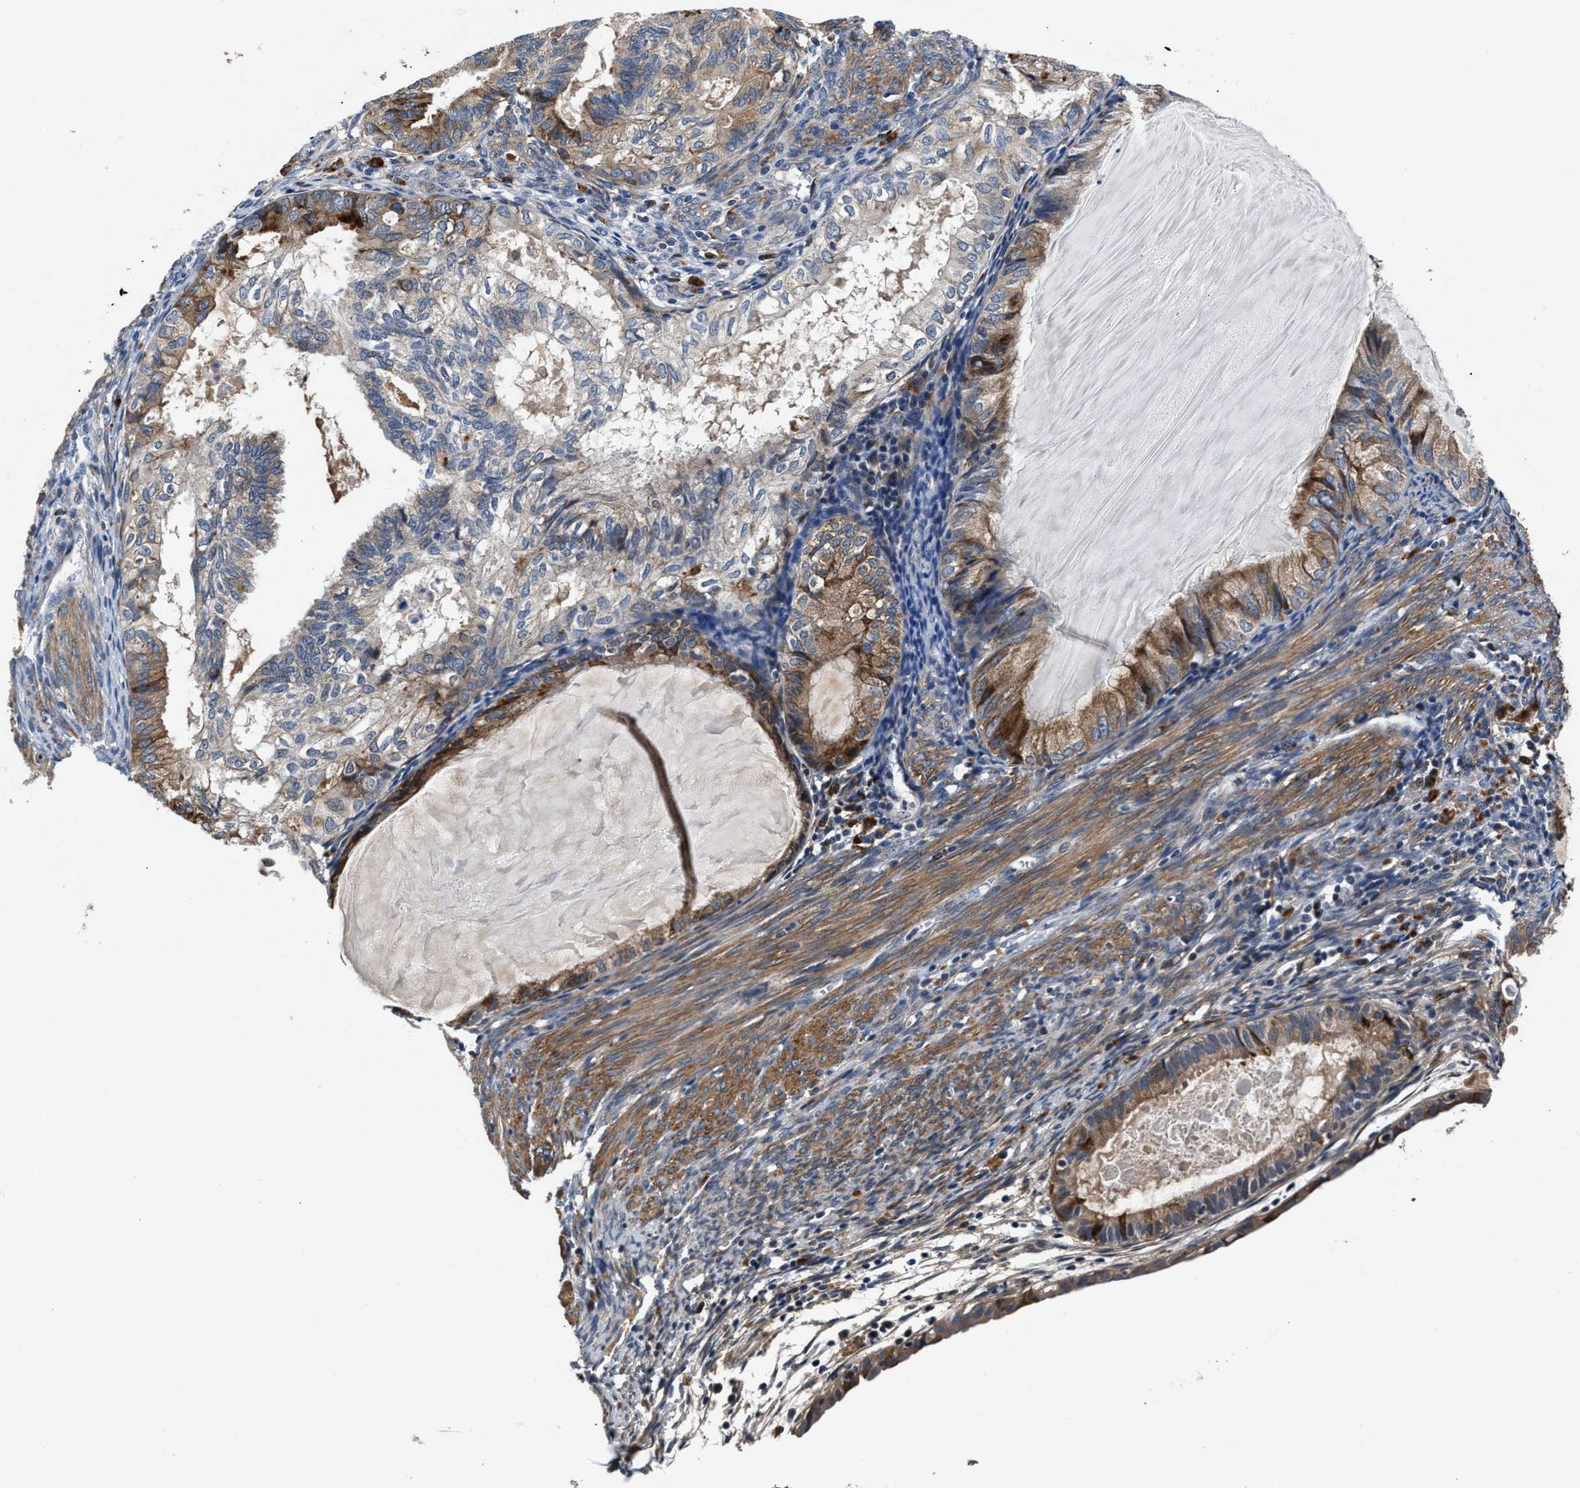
{"staining": {"intensity": "moderate", "quantity": "25%-75%", "location": "cytoplasmic/membranous"}, "tissue": "cervical cancer", "cell_type": "Tumor cells", "image_type": "cancer", "snomed": [{"axis": "morphology", "description": "Normal tissue, NOS"}, {"axis": "morphology", "description": "Adenocarcinoma, NOS"}, {"axis": "topography", "description": "Cervix"}, {"axis": "topography", "description": "Endometrium"}], "caption": "A brown stain shows moderate cytoplasmic/membranous positivity of a protein in human adenocarcinoma (cervical) tumor cells.", "gene": "SLC12A2", "patient": {"sex": "female", "age": 86}}